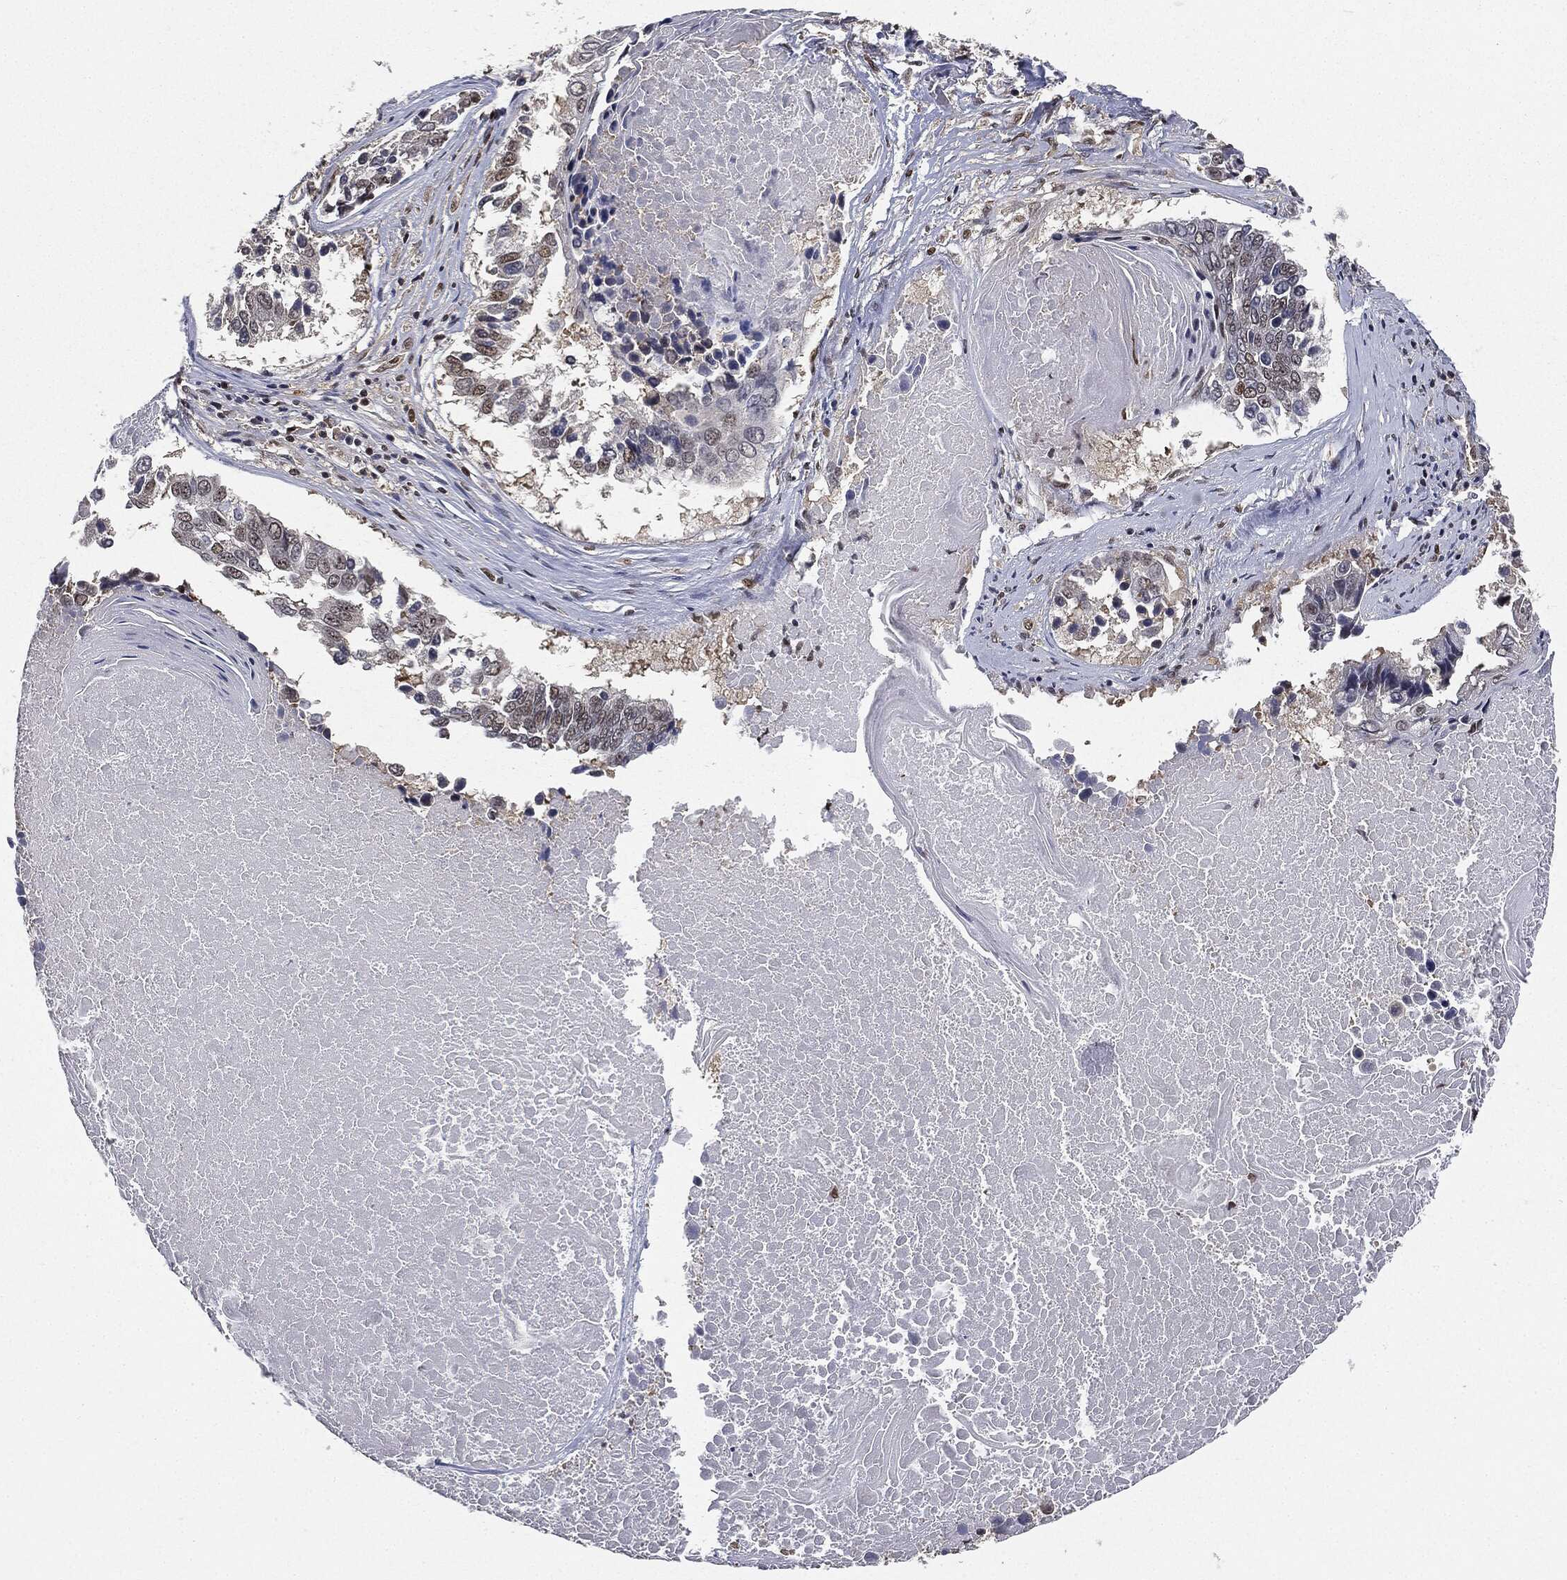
{"staining": {"intensity": "moderate", "quantity": "<25%", "location": "nuclear"}, "tissue": "lung cancer", "cell_type": "Tumor cells", "image_type": "cancer", "snomed": [{"axis": "morphology", "description": "Squamous cell carcinoma, NOS"}, {"axis": "topography", "description": "Lung"}], "caption": "Tumor cells demonstrate low levels of moderate nuclear staining in approximately <25% of cells in lung cancer (squamous cell carcinoma).", "gene": "TBC1D22A", "patient": {"sex": "male", "age": 73}}